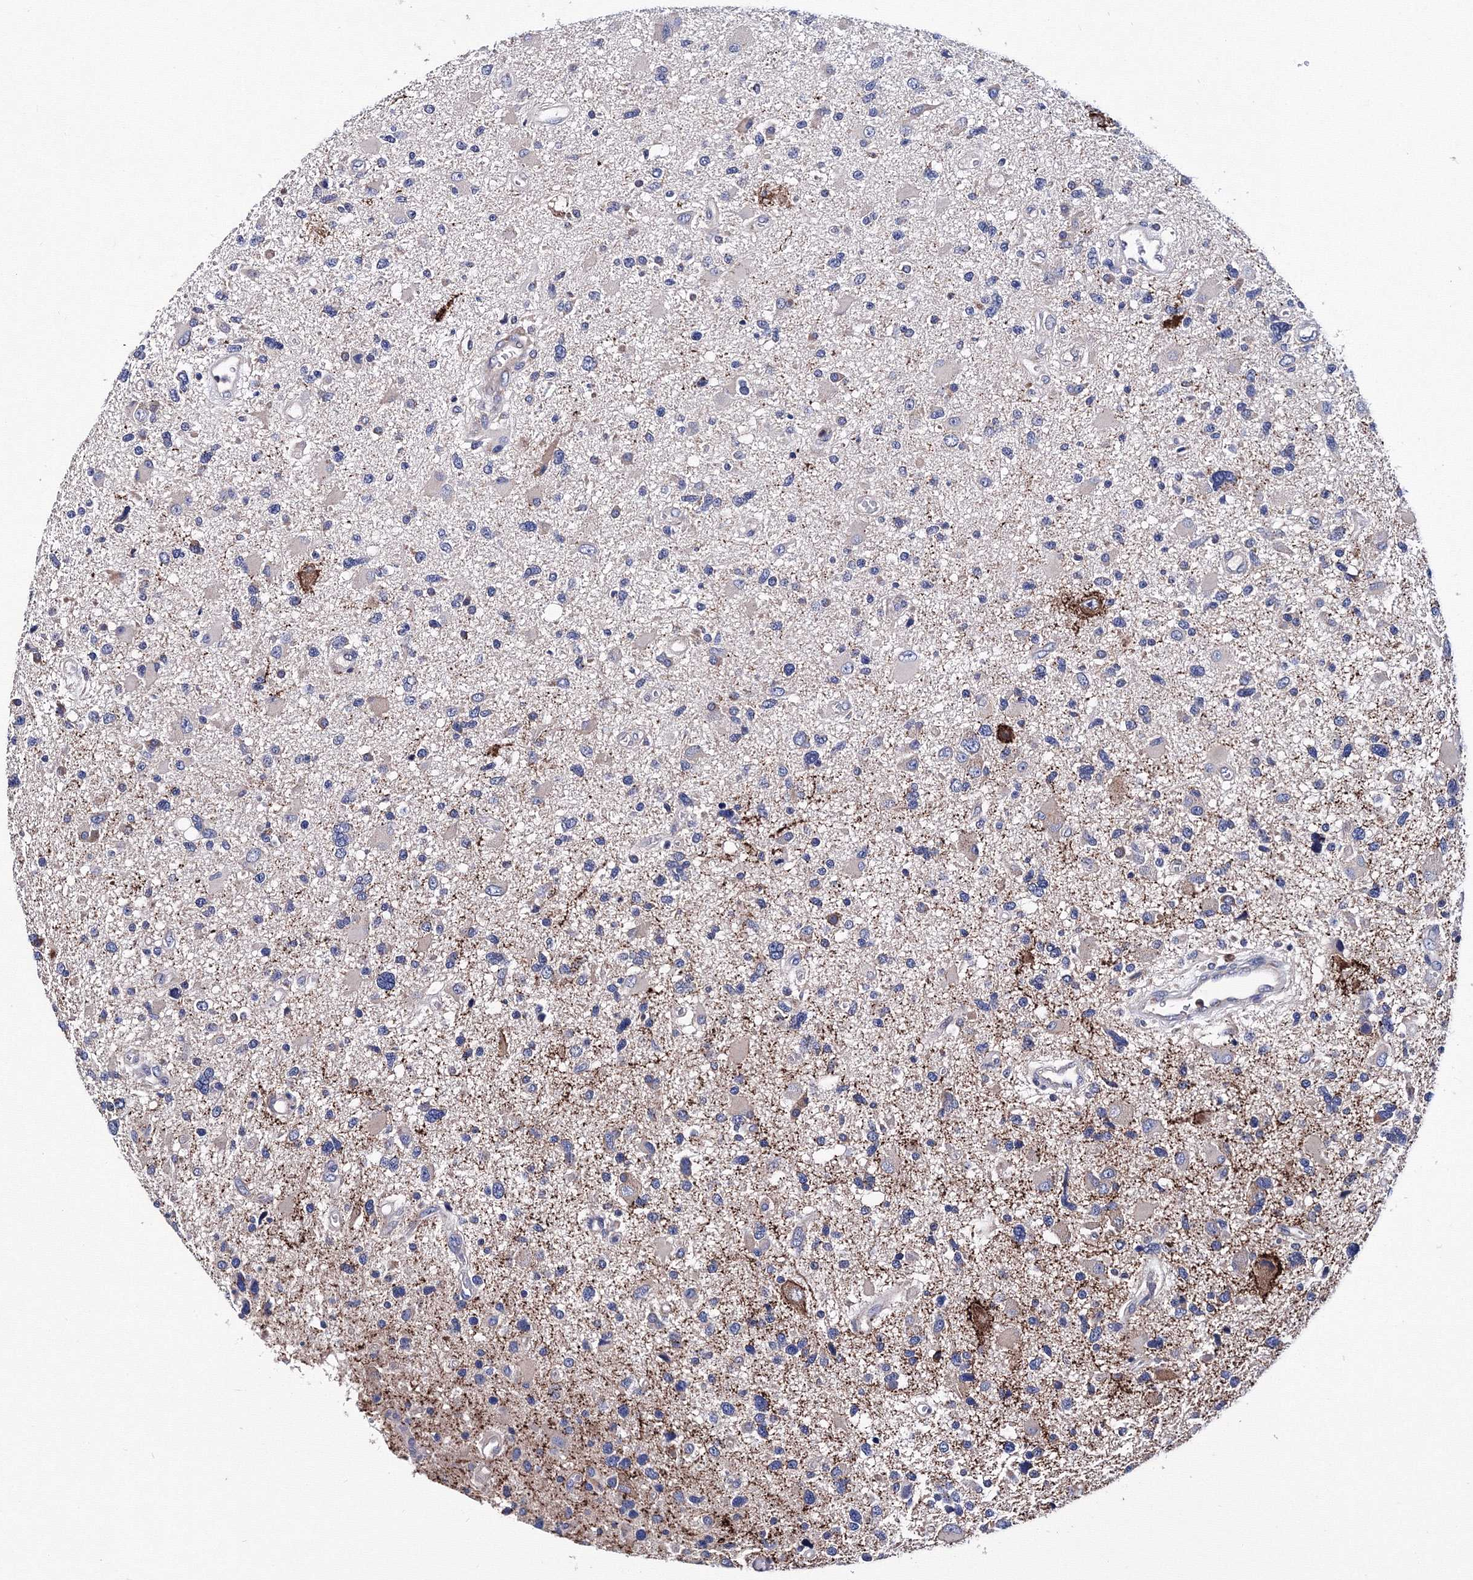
{"staining": {"intensity": "negative", "quantity": "none", "location": "none"}, "tissue": "glioma", "cell_type": "Tumor cells", "image_type": "cancer", "snomed": [{"axis": "morphology", "description": "Glioma, malignant, High grade"}, {"axis": "topography", "description": "Brain"}], "caption": "There is no significant staining in tumor cells of malignant high-grade glioma.", "gene": "TRPM2", "patient": {"sex": "male", "age": 33}}